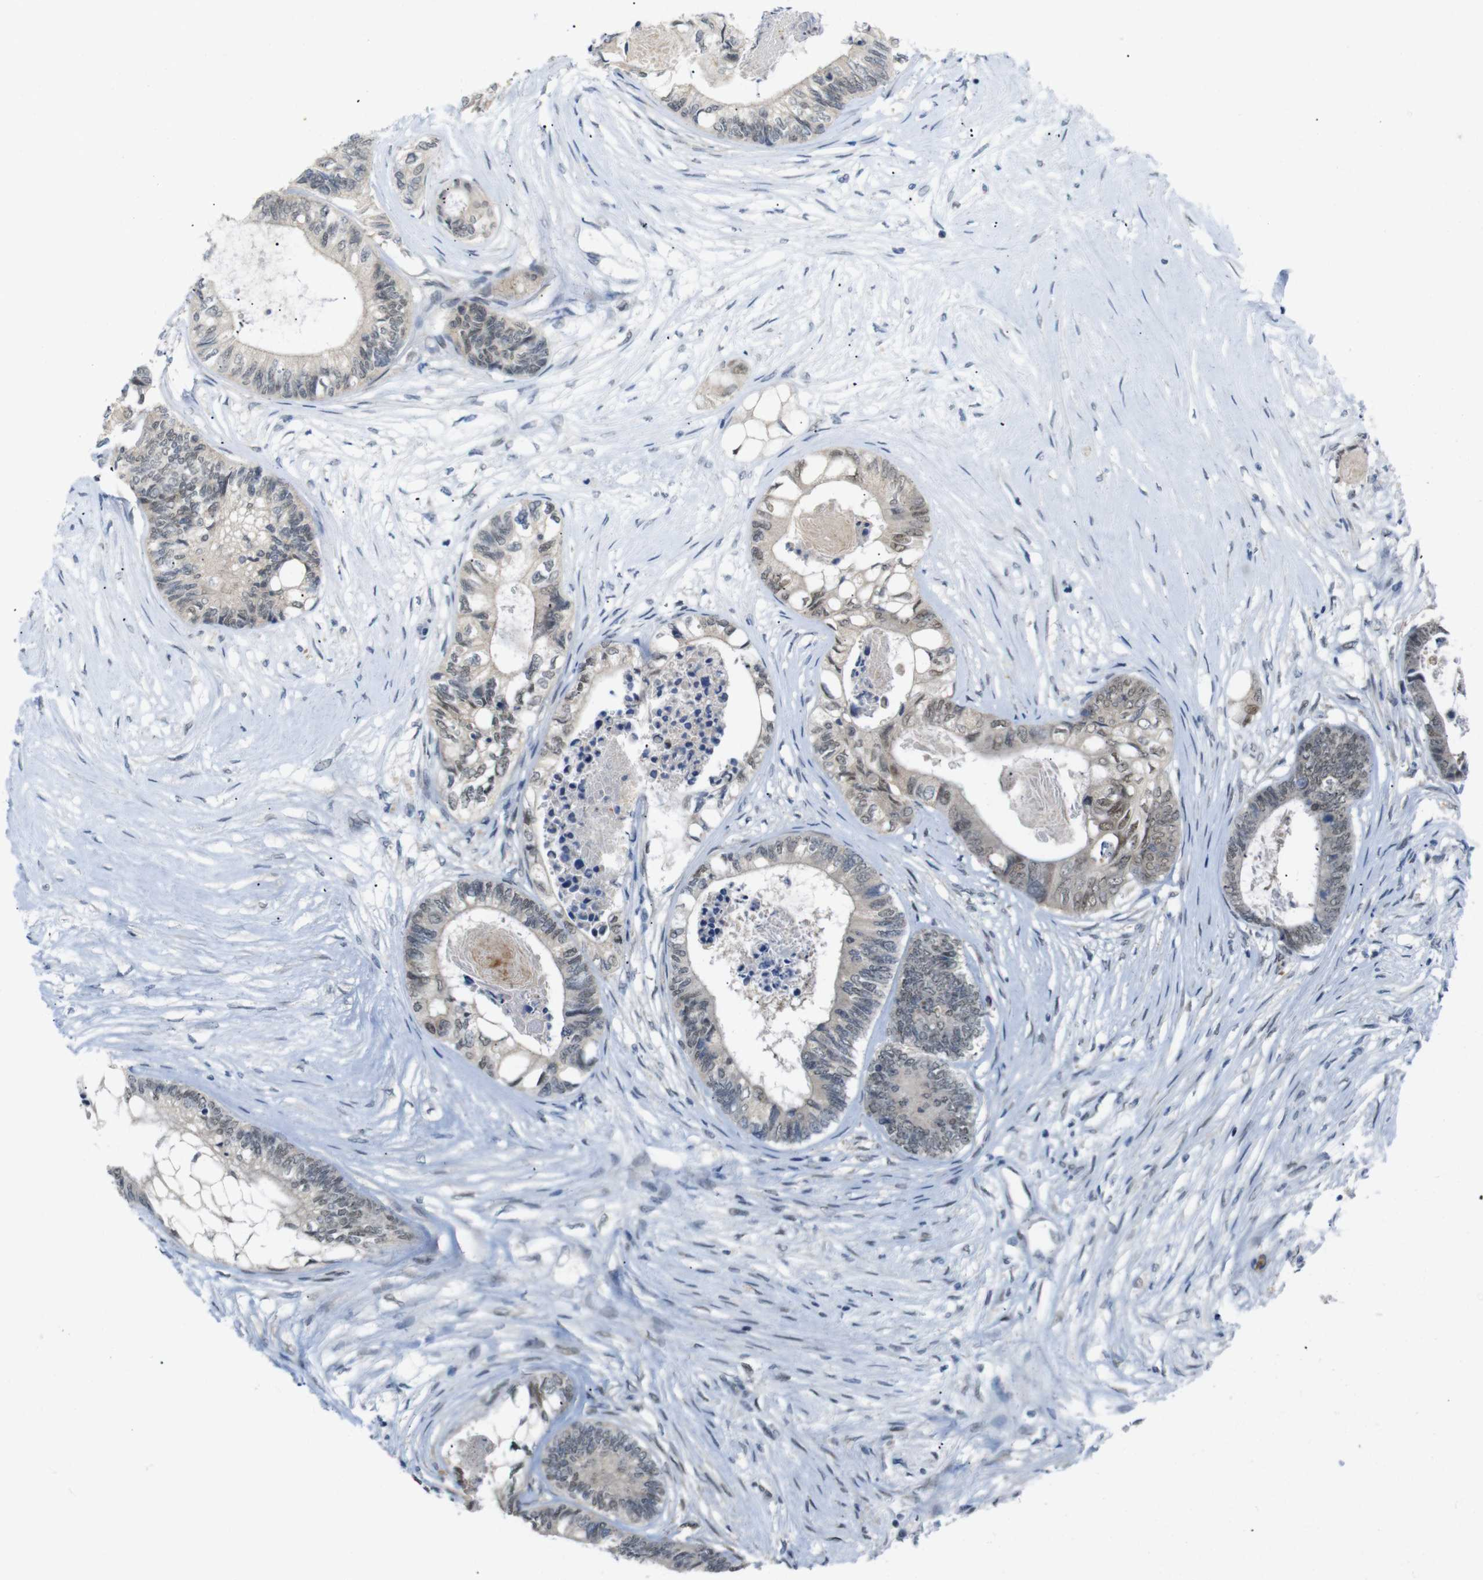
{"staining": {"intensity": "moderate", "quantity": "<25%", "location": "nuclear"}, "tissue": "colorectal cancer", "cell_type": "Tumor cells", "image_type": "cancer", "snomed": [{"axis": "morphology", "description": "Adenocarcinoma, NOS"}, {"axis": "topography", "description": "Rectum"}], "caption": "A histopathology image showing moderate nuclear positivity in about <25% of tumor cells in colorectal adenocarcinoma, as visualized by brown immunohistochemical staining.", "gene": "GPR158", "patient": {"sex": "male", "age": 63}}